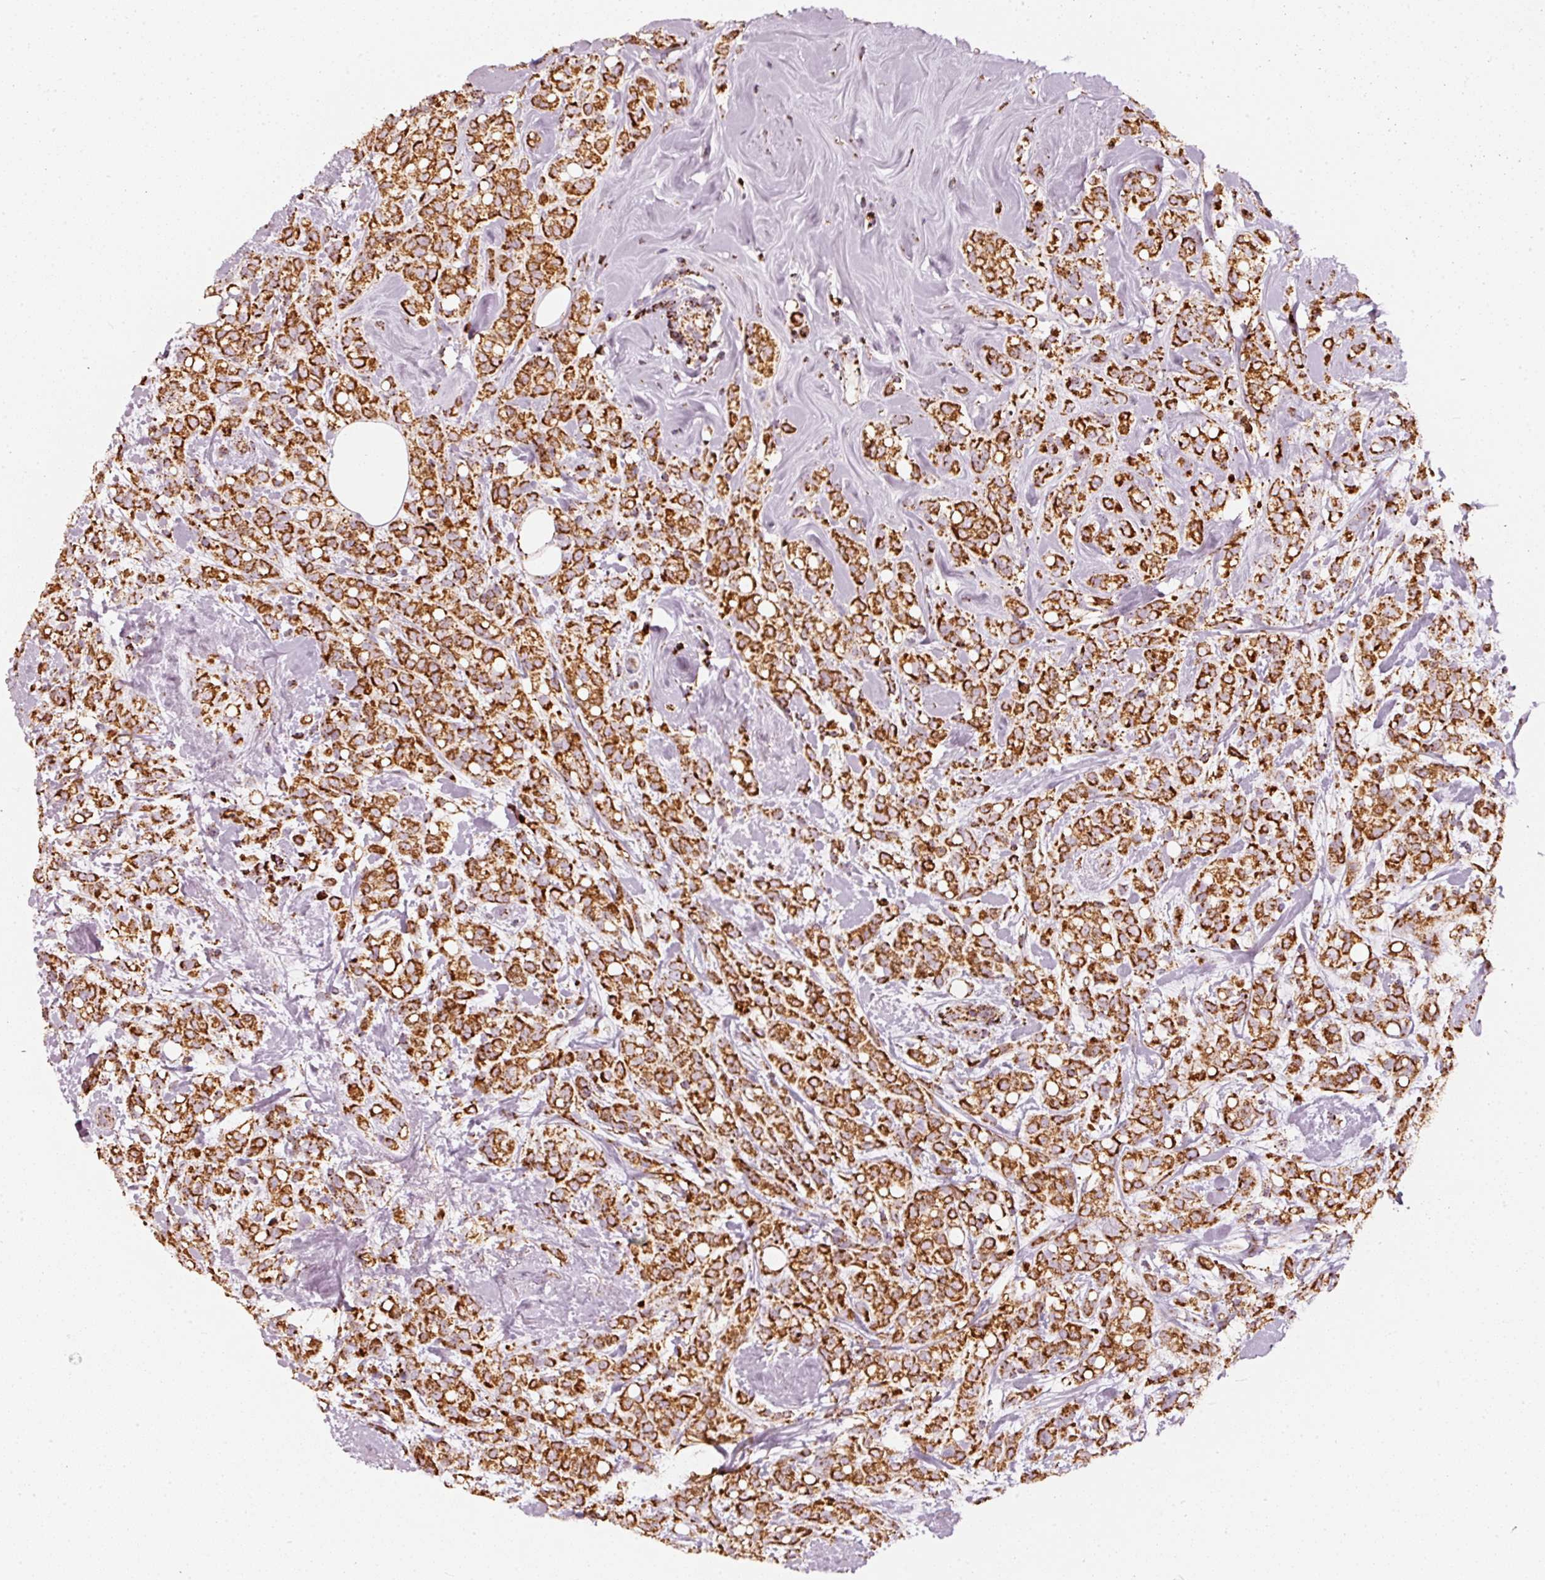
{"staining": {"intensity": "strong", "quantity": ">75%", "location": "cytoplasmic/membranous"}, "tissue": "breast cancer", "cell_type": "Tumor cells", "image_type": "cancer", "snomed": [{"axis": "morphology", "description": "Lobular carcinoma"}, {"axis": "topography", "description": "Breast"}], "caption": "A micrograph showing strong cytoplasmic/membranous positivity in approximately >75% of tumor cells in breast lobular carcinoma, as visualized by brown immunohistochemical staining.", "gene": "UQCRC1", "patient": {"sex": "female", "age": 68}}